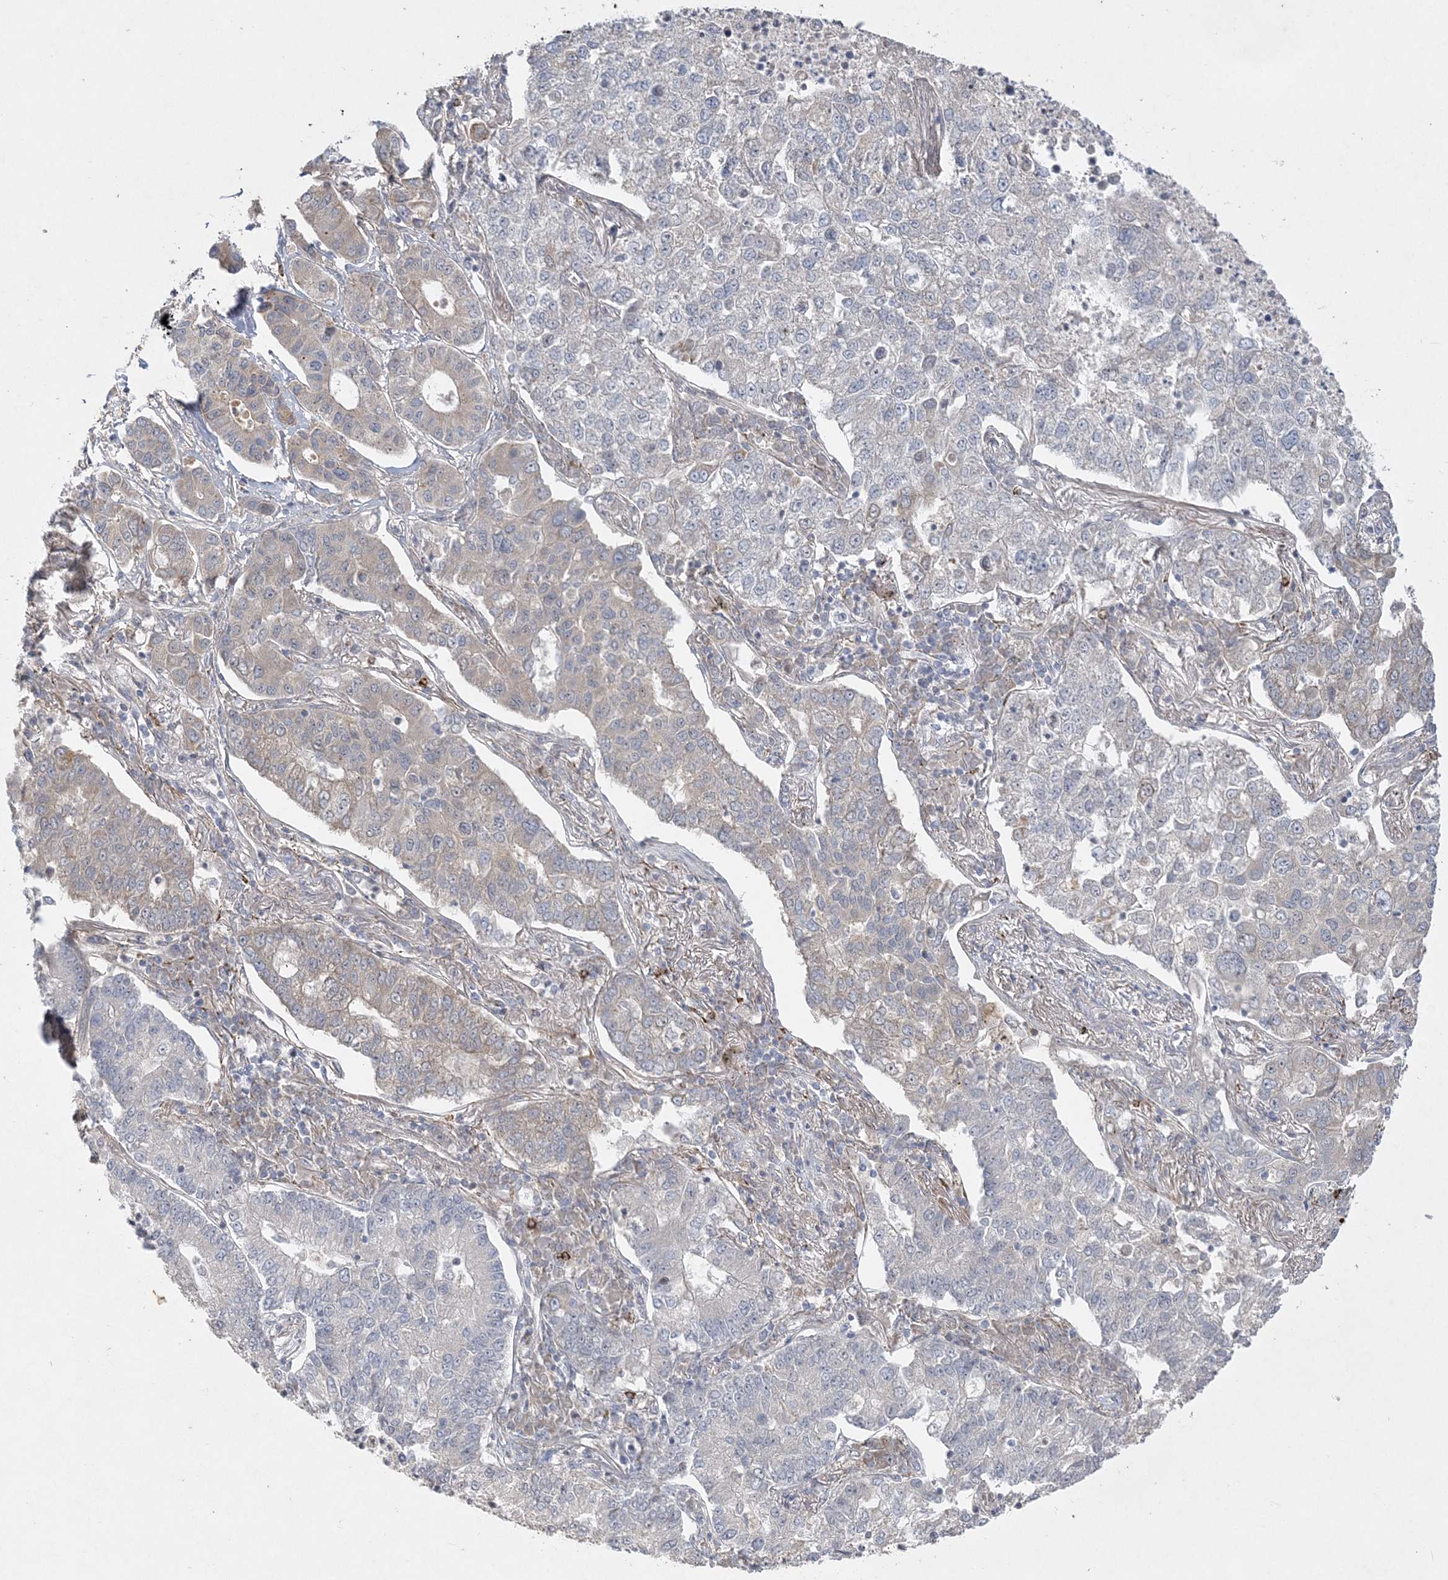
{"staining": {"intensity": "weak", "quantity": "25%-75%", "location": "cytoplasmic/membranous"}, "tissue": "lung cancer", "cell_type": "Tumor cells", "image_type": "cancer", "snomed": [{"axis": "morphology", "description": "Adenocarcinoma, NOS"}, {"axis": "topography", "description": "Lung"}], "caption": "Human lung adenocarcinoma stained for a protein (brown) displays weak cytoplasmic/membranous positive expression in about 25%-75% of tumor cells.", "gene": "INPP1", "patient": {"sex": "male", "age": 49}}